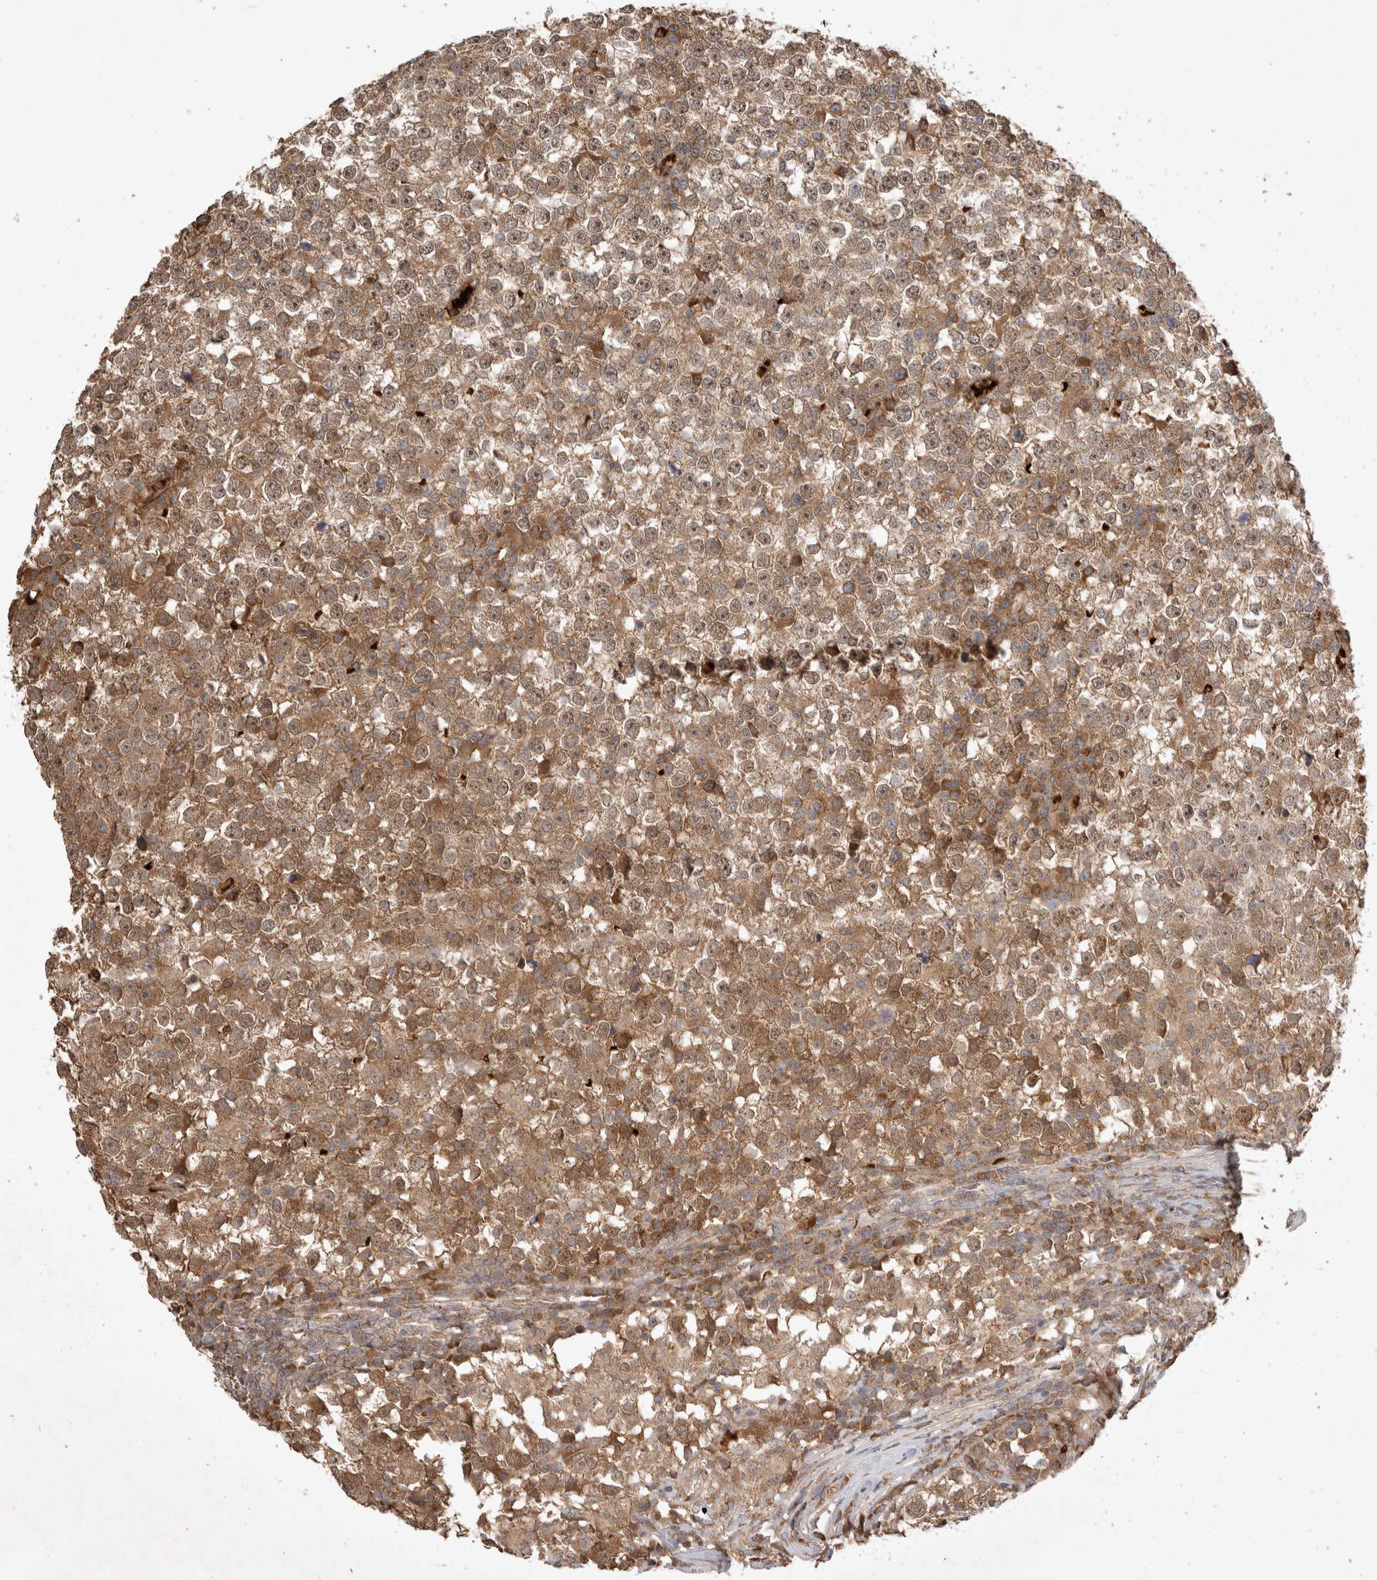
{"staining": {"intensity": "moderate", "quantity": ">75%", "location": "cytoplasmic/membranous,nuclear"}, "tissue": "testis cancer", "cell_type": "Tumor cells", "image_type": "cancer", "snomed": [{"axis": "morphology", "description": "Seminoma, NOS"}, {"axis": "topography", "description": "Testis"}], "caption": "The photomicrograph shows immunohistochemical staining of testis cancer. There is moderate cytoplasmic/membranous and nuclear staining is appreciated in approximately >75% of tumor cells.", "gene": "FAM221A", "patient": {"sex": "male", "age": 65}}